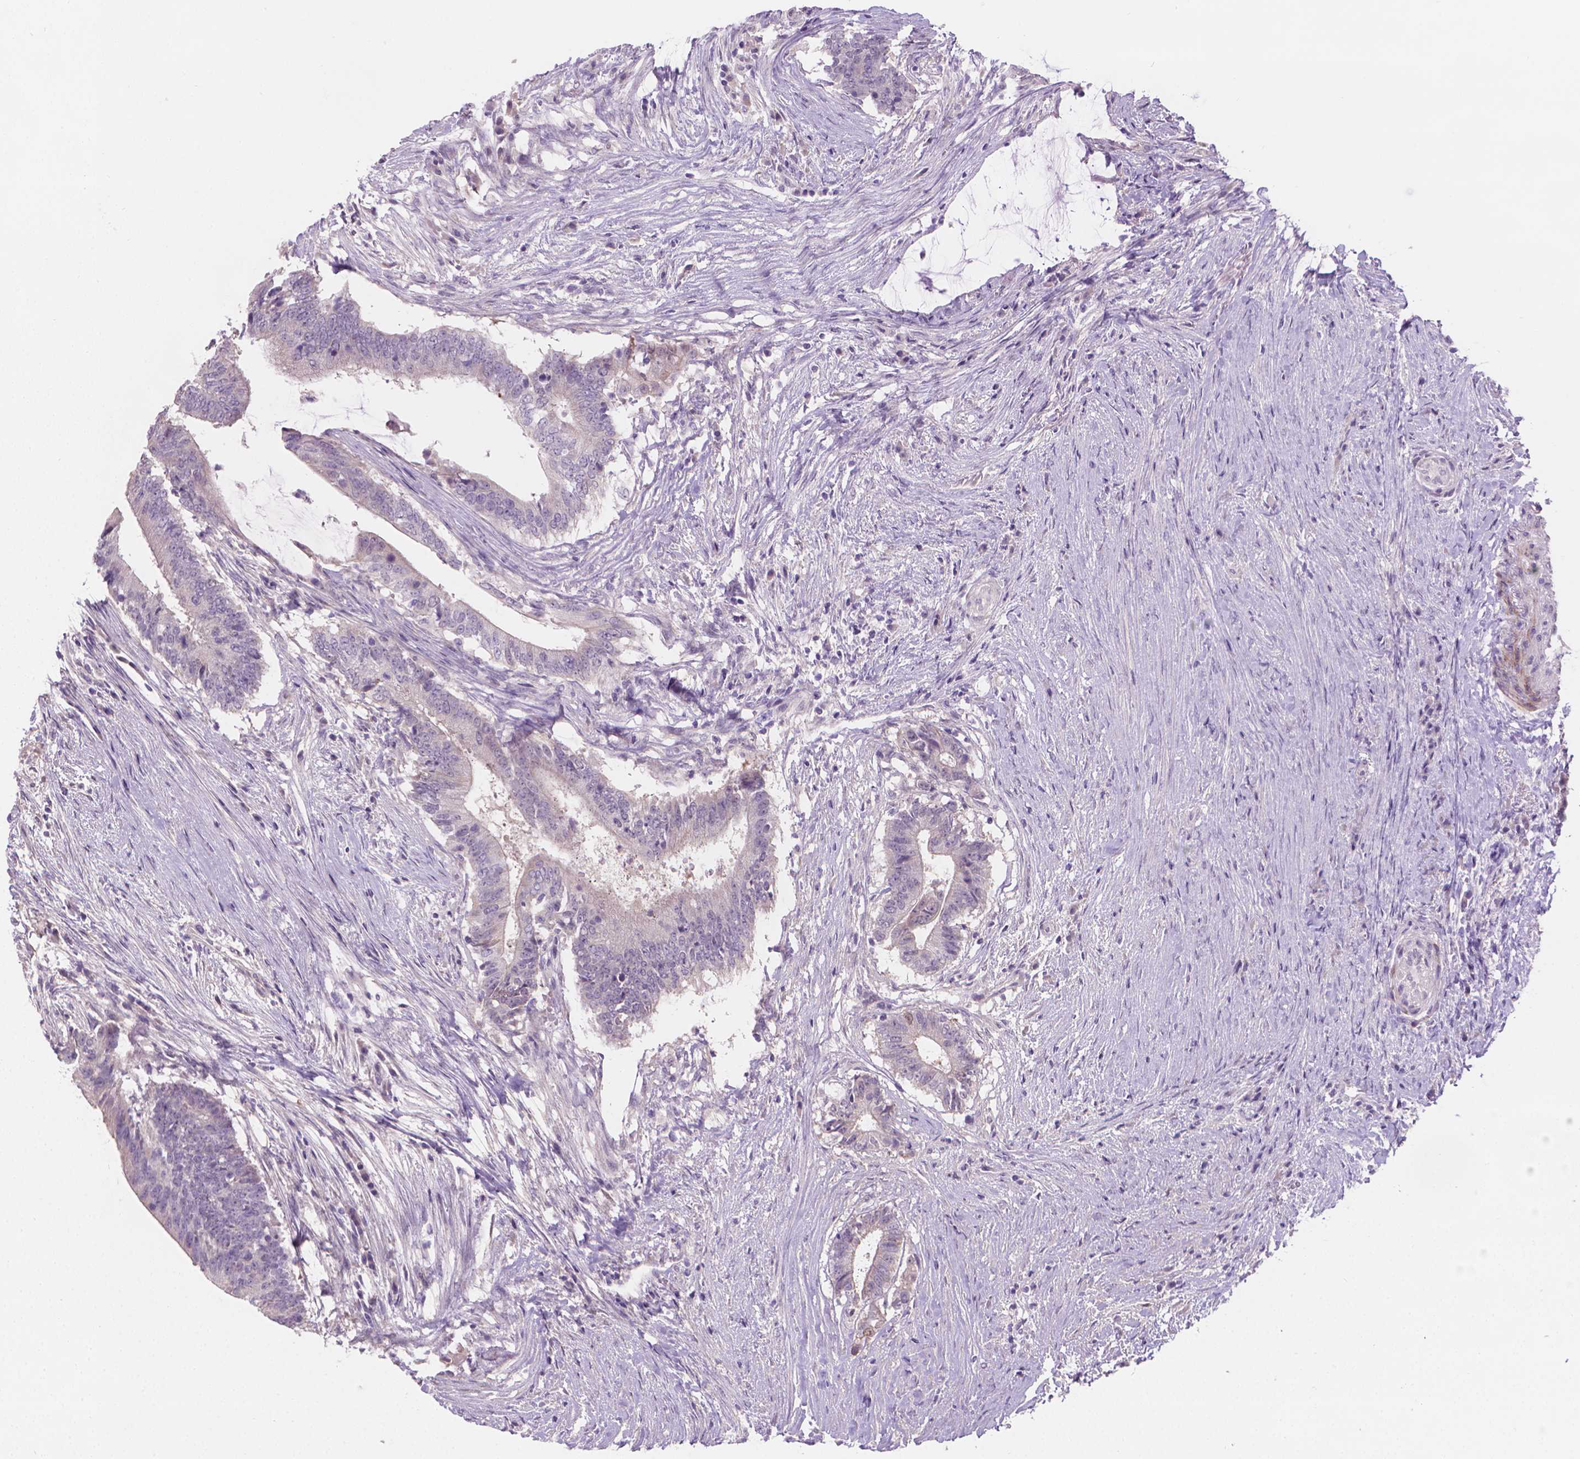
{"staining": {"intensity": "negative", "quantity": "none", "location": "none"}, "tissue": "colorectal cancer", "cell_type": "Tumor cells", "image_type": "cancer", "snomed": [{"axis": "morphology", "description": "Adenocarcinoma, NOS"}, {"axis": "topography", "description": "Colon"}], "caption": "Colorectal adenocarcinoma stained for a protein using immunohistochemistry displays no expression tumor cells.", "gene": "GSDMA", "patient": {"sex": "female", "age": 43}}